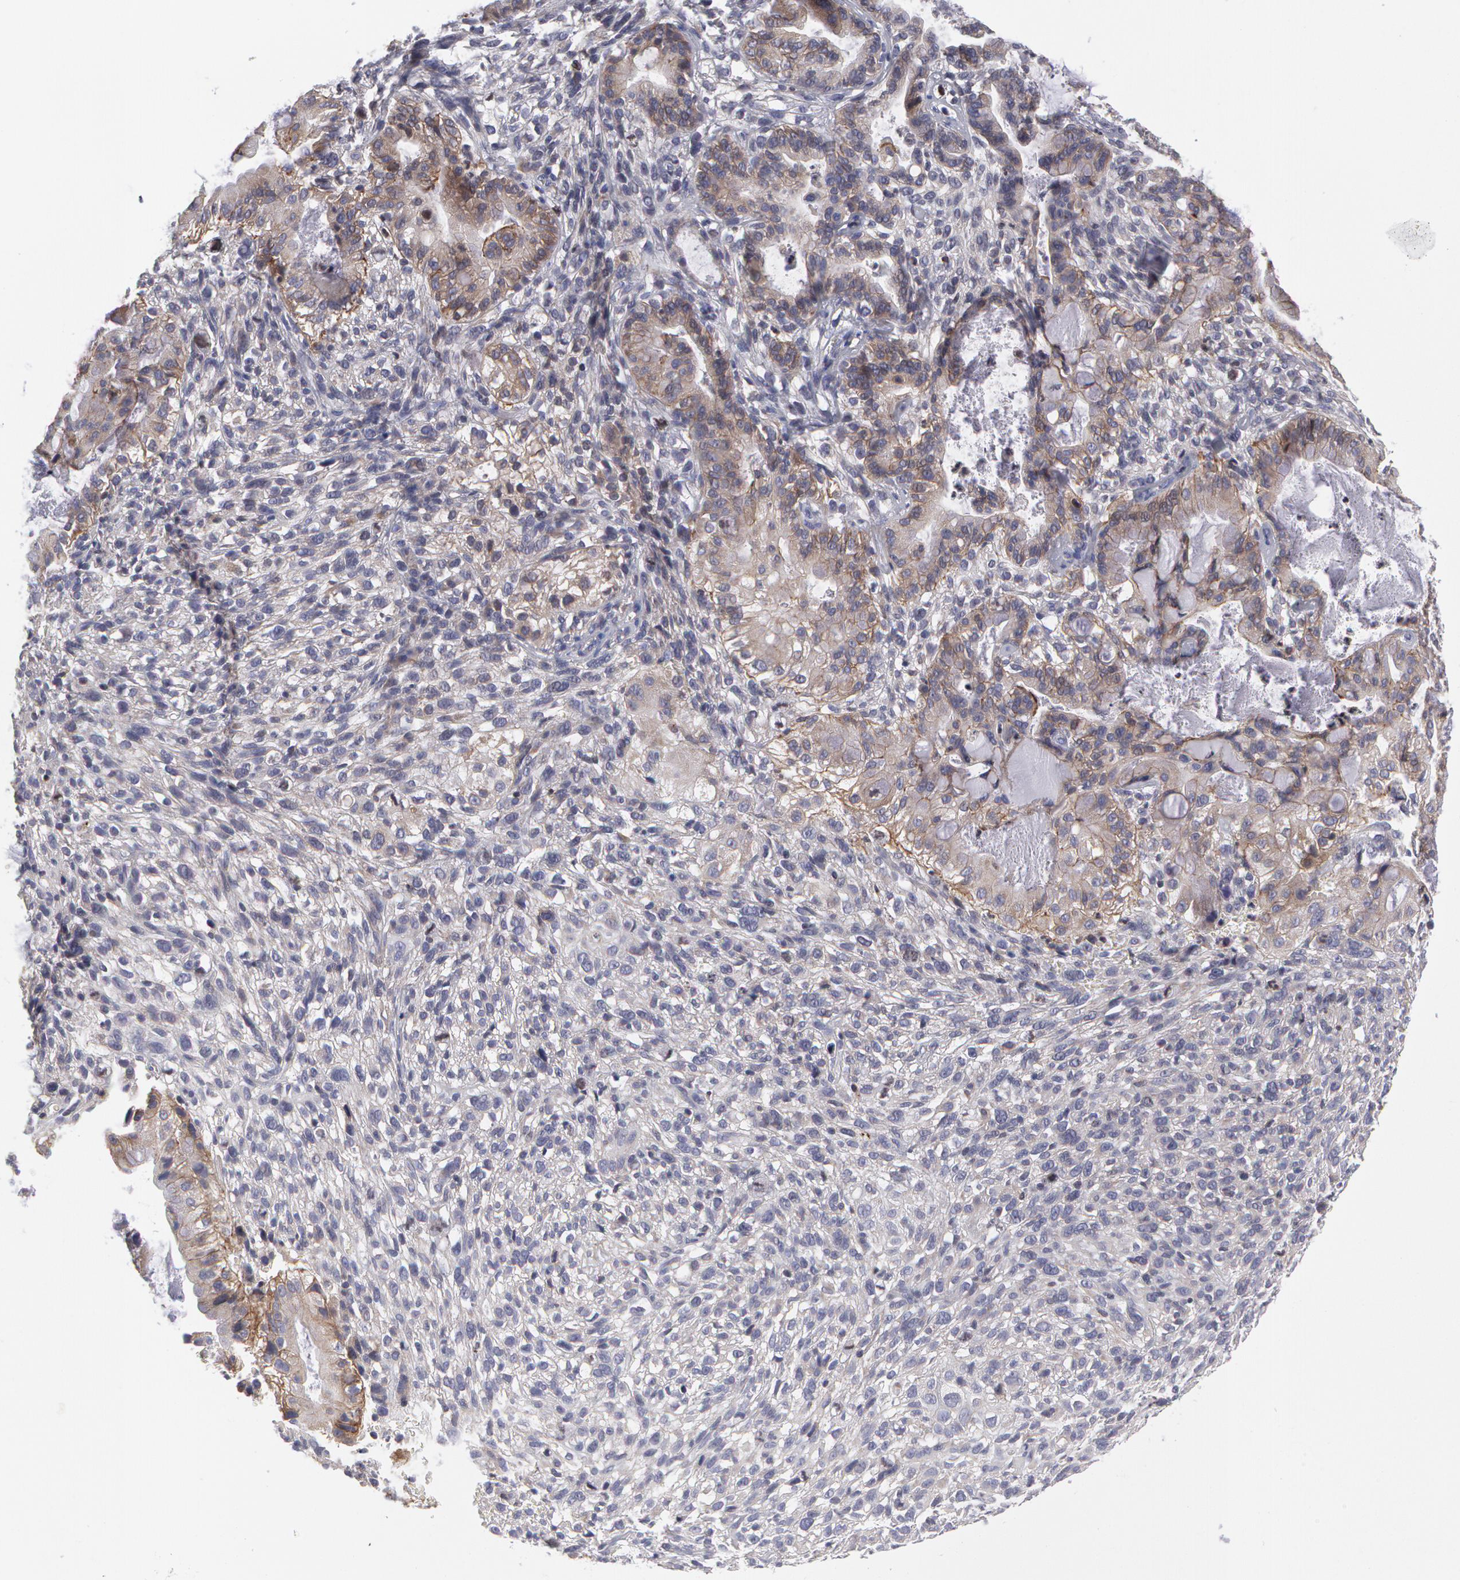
{"staining": {"intensity": "weak", "quantity": ">75%", "location": "cytoplasmic/membranous"}, "tissue": "cervical cancer", "cell_type": "Tumor cells", "image_type": "cancer", "snomed": [{"axis": "morphology", "description": "Adenocarcinoma, NOS"}, {"axis": "topography", "description": "Cervix"}], "caption": "A high-resolution histopathology image shows immunohistochemistry (IHC) staining of cervical adenocarcinoma, which exhibits weak cytoplasmic/membranous staining in approximately >75% of tumor cells. (IHC, brightfield microscopy, high magnification).", "gene": "ERBB2", "patient": {"sex": "female", "age": 41}}